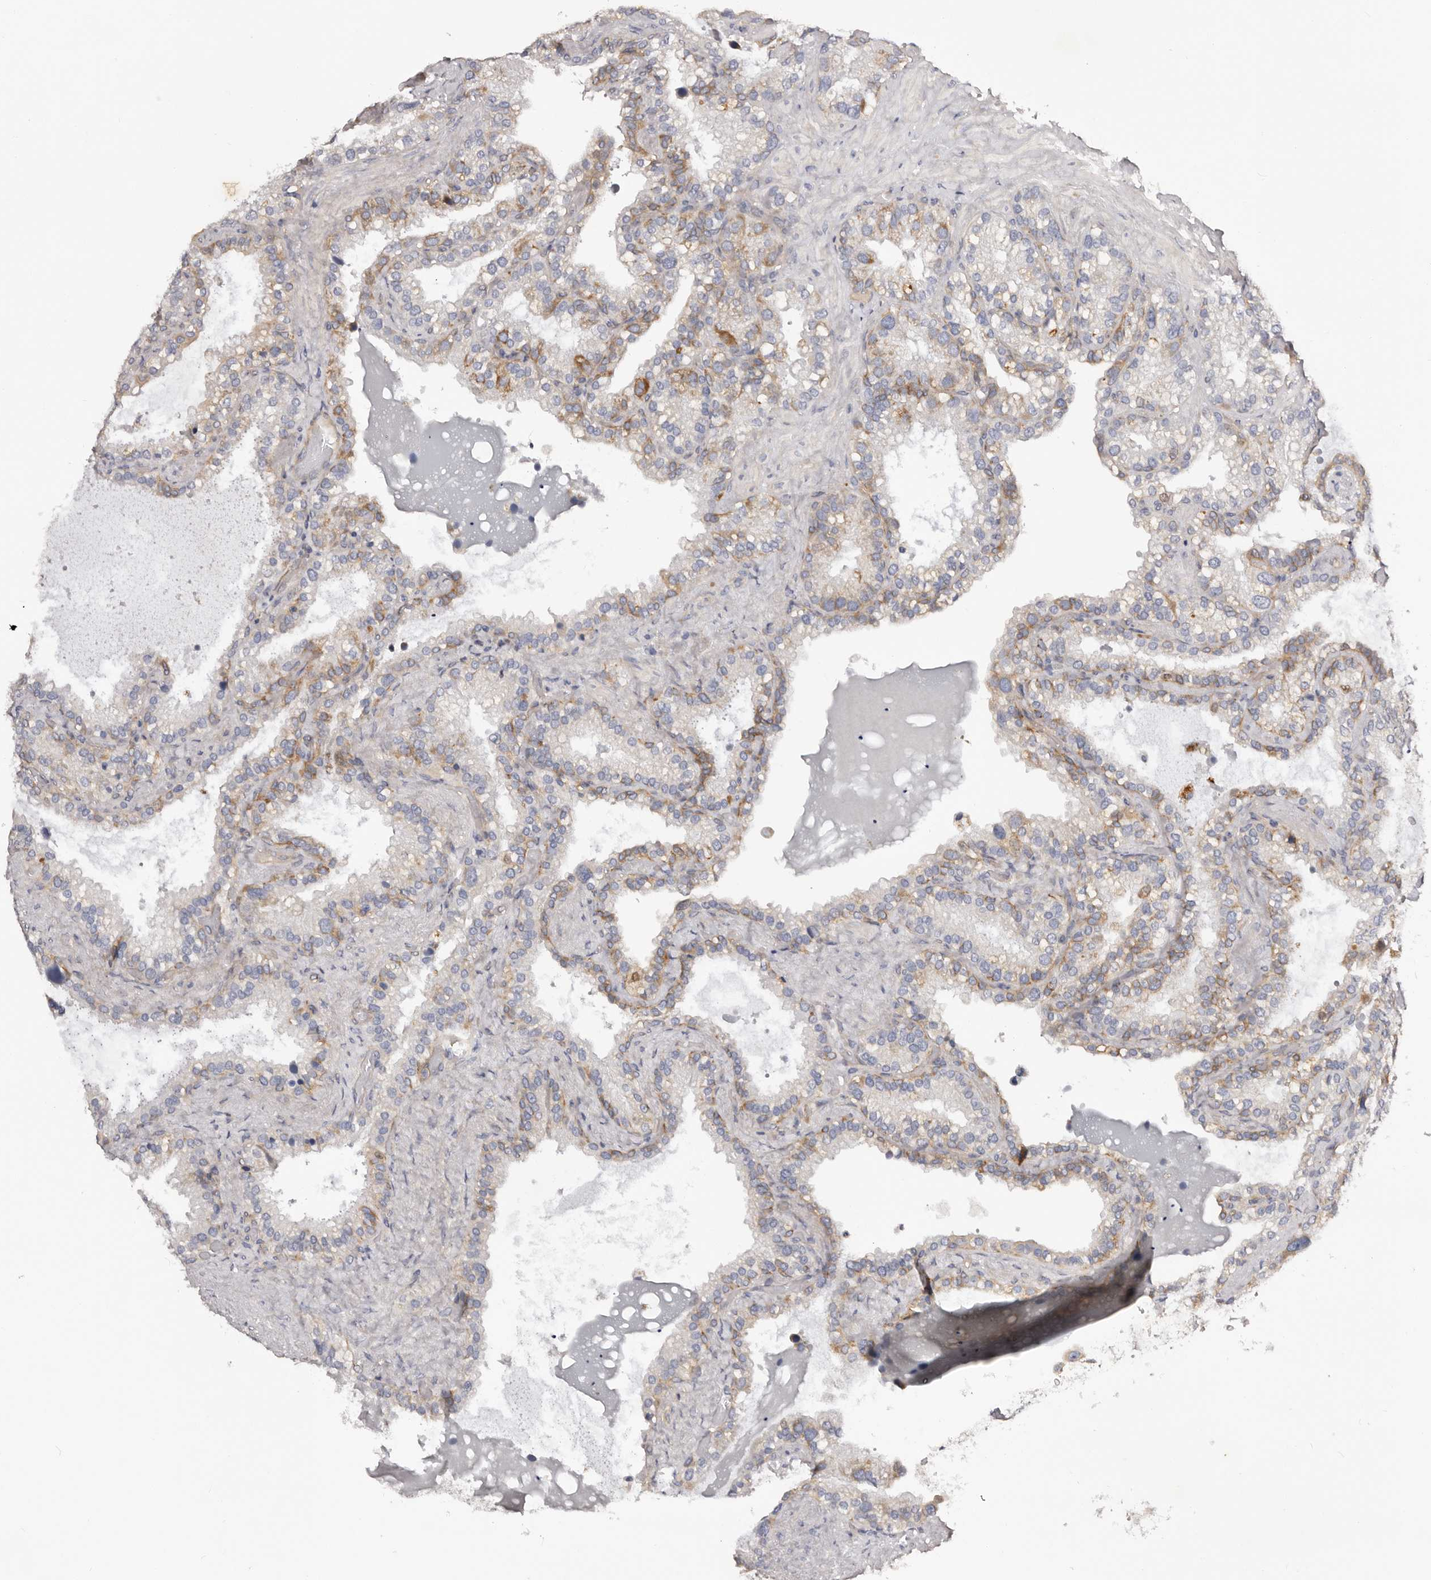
{"staining": {"intensity": "moderate", "quantity": "25%-75%", "location": "cytoplasmic/membranous"}, "tissue": "seminal vesicle", "cell_type": "Glandular cells", "image_type": "normal", "snomed": [{"axis": "morphology", "description": "Normal tissue, NOS"}, {"axis": "topography", "description": "Prostate"}, {"axis": "topography", "description": "Seminal veicle"}], "caption": "A brown stain highlights moderate cytoplasmic/membranous positivity of a protein in glandular cells of benign human seminal vesicle.", "gene": "DMRT2", "patient": {"sex": "male", "age": 68}}